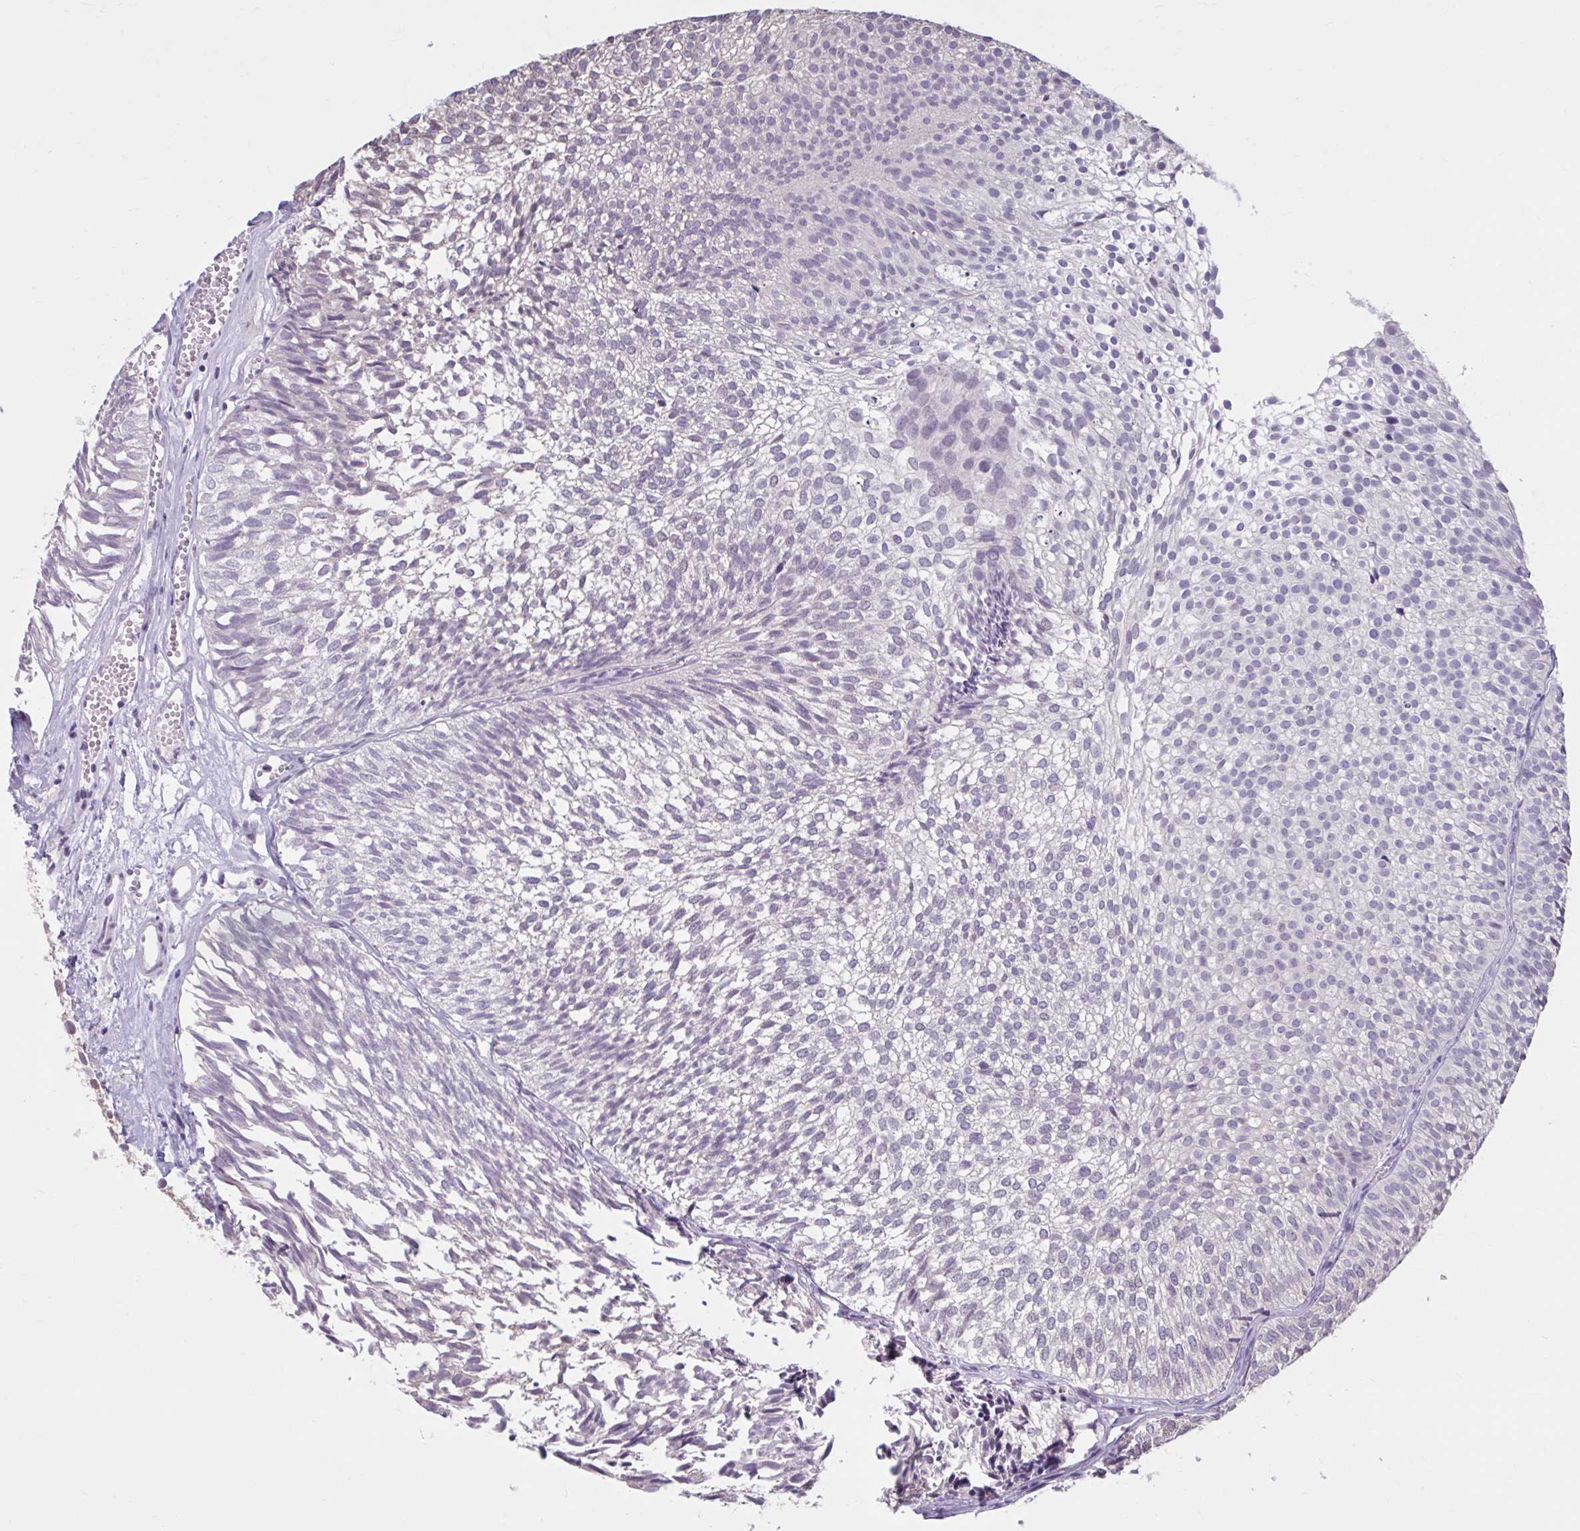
{"staining": {"intensity": "negative", "quantity": "none", "location": "none"}, "tissue": "urothelial cancer", "cell_type": "Tumor cells", "image_type": "cancer", "snomed": [{"axis": "morphology", "description": "Urothelial carcinoma, Low grade"}, {"axis": "topography", "description": "Urinary bladder"}], "caption": "The photomicrograph reveals no significant staining in tumor cells of urothelial cancer.", "gene": "CDH19", "patient": {"sex": "male", "age": 91}}